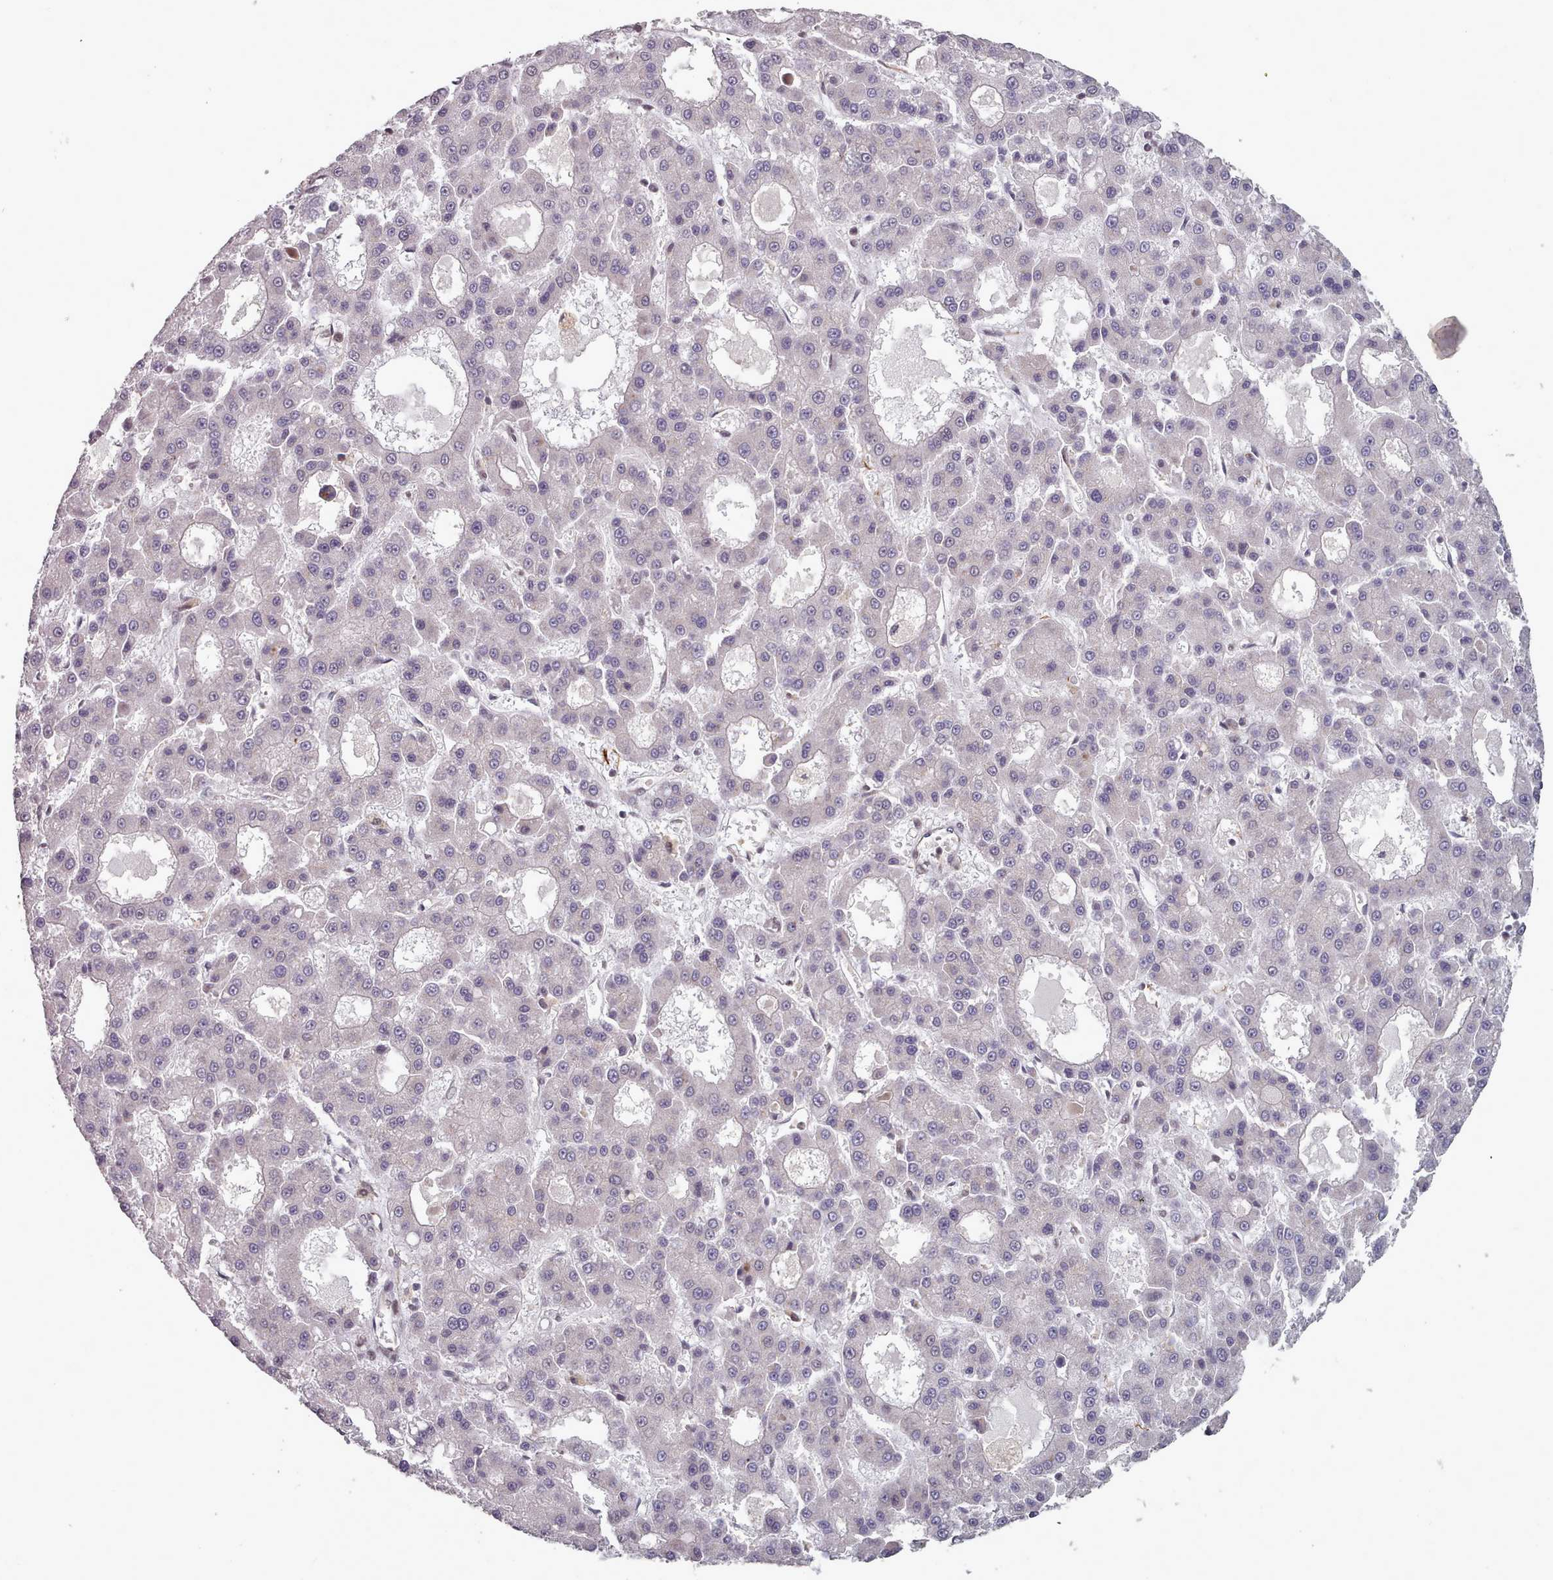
{"staining": {"intensity": "negative", "quantity": "none", "location": "none"}, "tissue": "liver cancer", "cell_type": "Tumor cells", "image_type": "cancer", "snomed": [{"axis": "morphology", "description": "Carcinoma, Hepatocellular, NOS"}, {"axis": "topography", "description": "Liver"}], "caption": "IHC of human hepatocellular carcinoma (liver) shows no positivity in tumor cells.", "gene": "DHX8", "patient": {"sex": "male", "age": 70}}